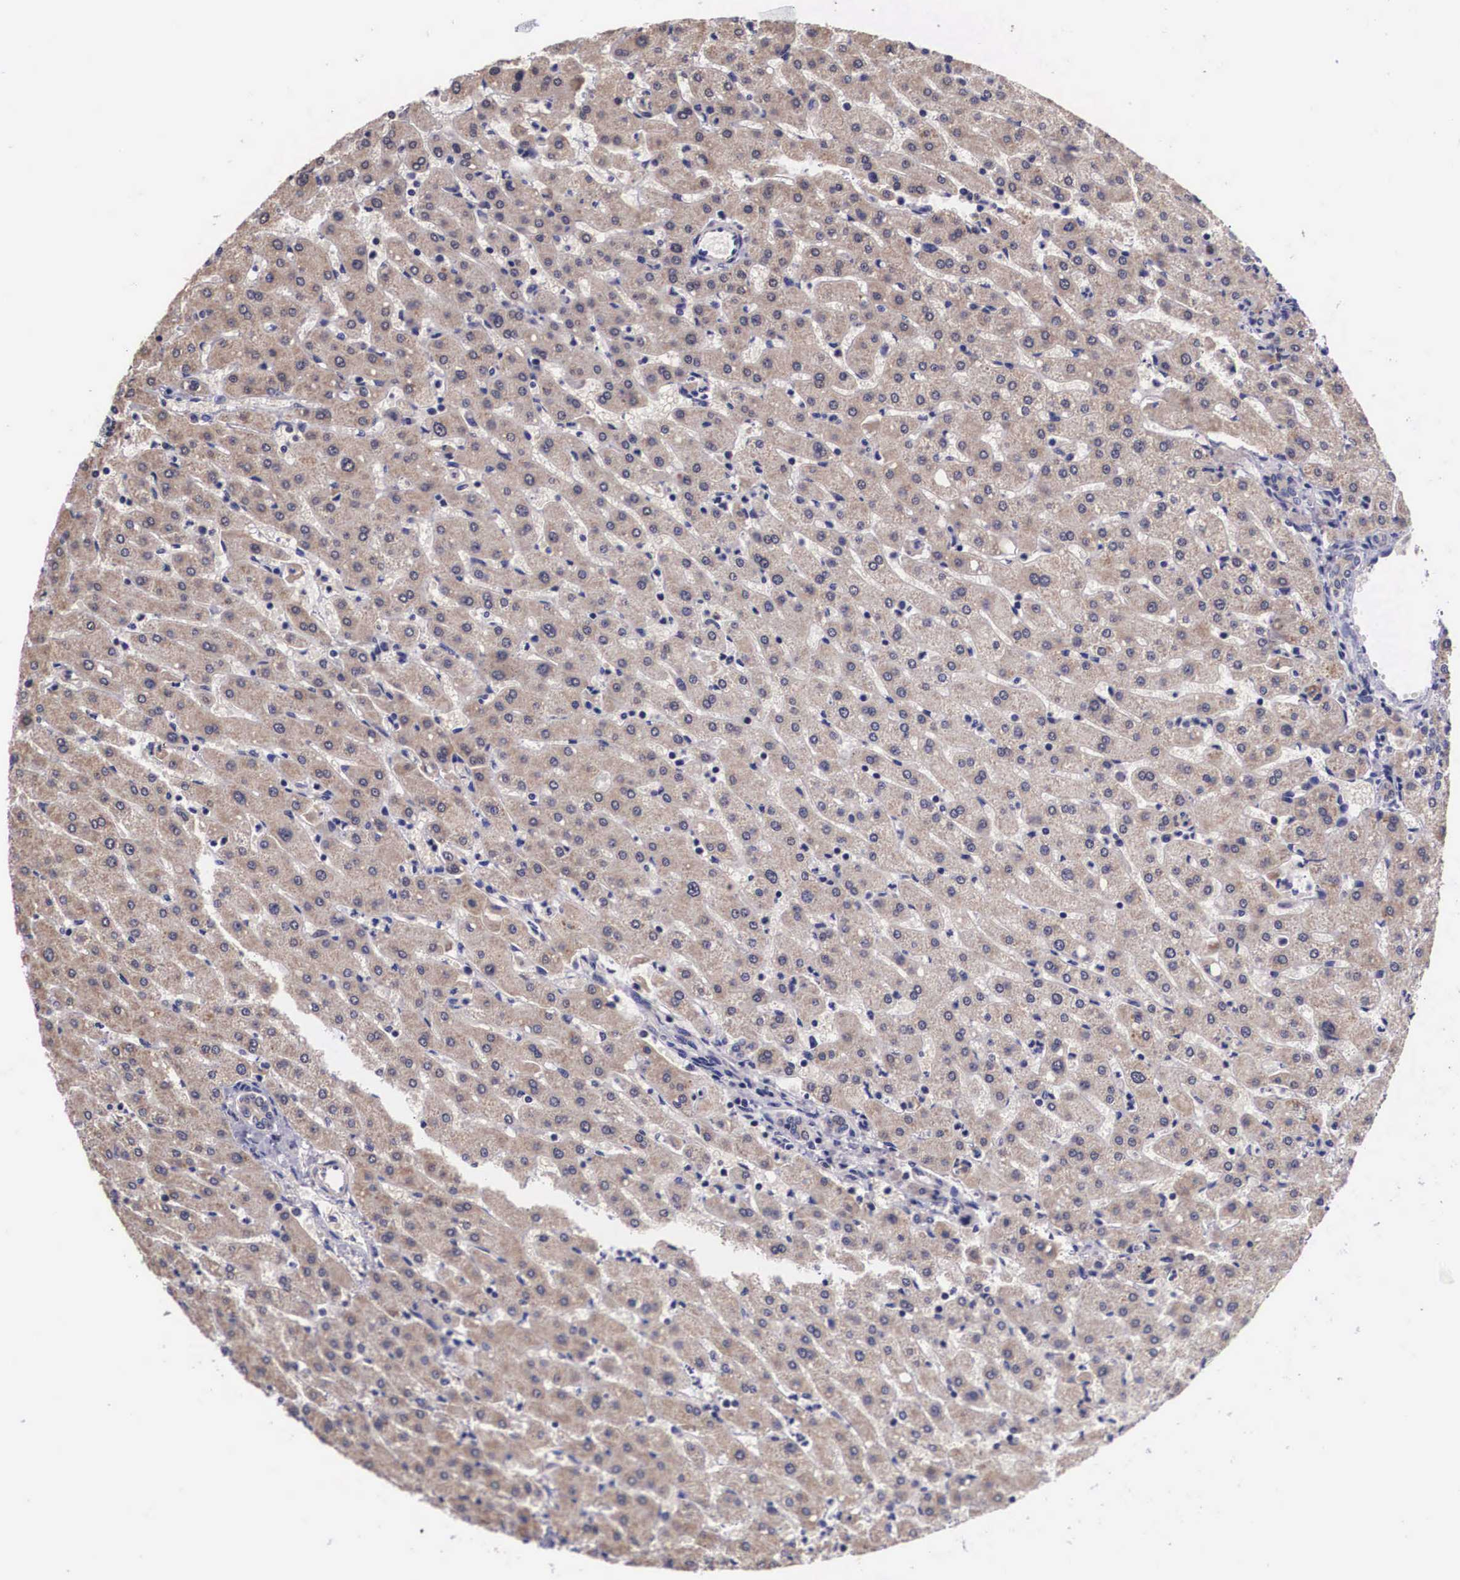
{"staining": {"intensity": "negative", "quantity": "none", "location": "none"}, "tissue": "liver", "cell_type": "Cholangiocytes", "image_type": "normal", "snomed": [{"axis": "morphology", "description": "Normal tissue, NOS"}, {"axis": "topography", "description": "Liver"}], "caption": "DAB immunohistochemical staining of benign human liver displays no significant positivity in cholangiocytes. (Stains: DAB (3,3'-diaminobenzidine) immunohistochemistry with hematoxylin counter stain, Microscopy: brightfield microscopy at high magnification).", "gene": "ARG2", "patient": {"sex": "female", "age": 30}}